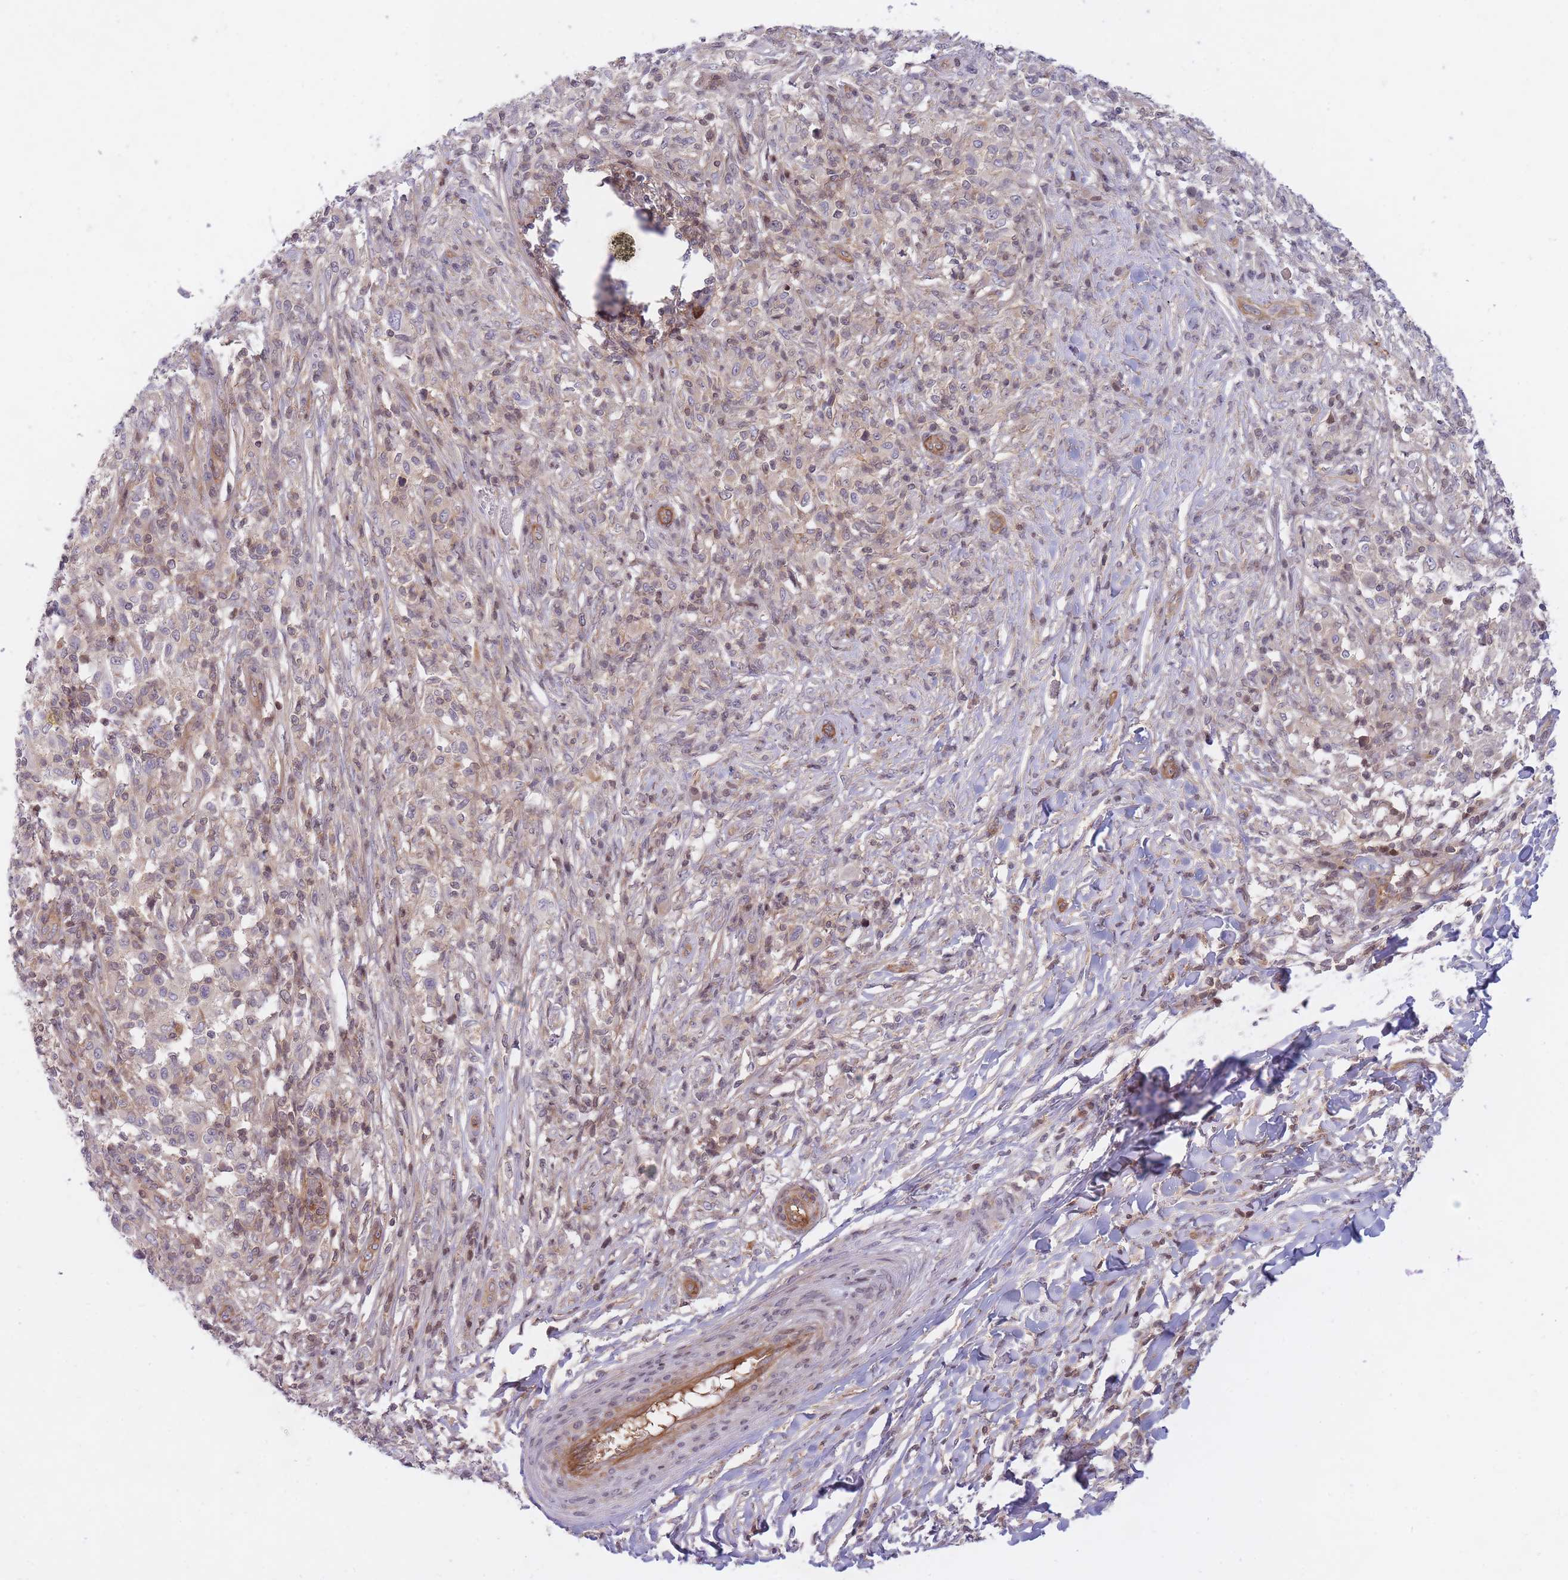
{"staining": {"intensity": "negative", "quantity": "none", "location": "none"}, "tissue": "melanoma", "cell_type": "Tumor cells", "image_type": "cancer", "snomed": [{"axis": "morphology", "description": "Malignant melanoma, NOS"}, {"axis": "topography", "description": "Skin"}], "caption": "A micrograph of human malignant melanoma is negative for staining in tumor cells.", "gene": "SLC35F5", "patient": {"sex": "male", "age": 66}}